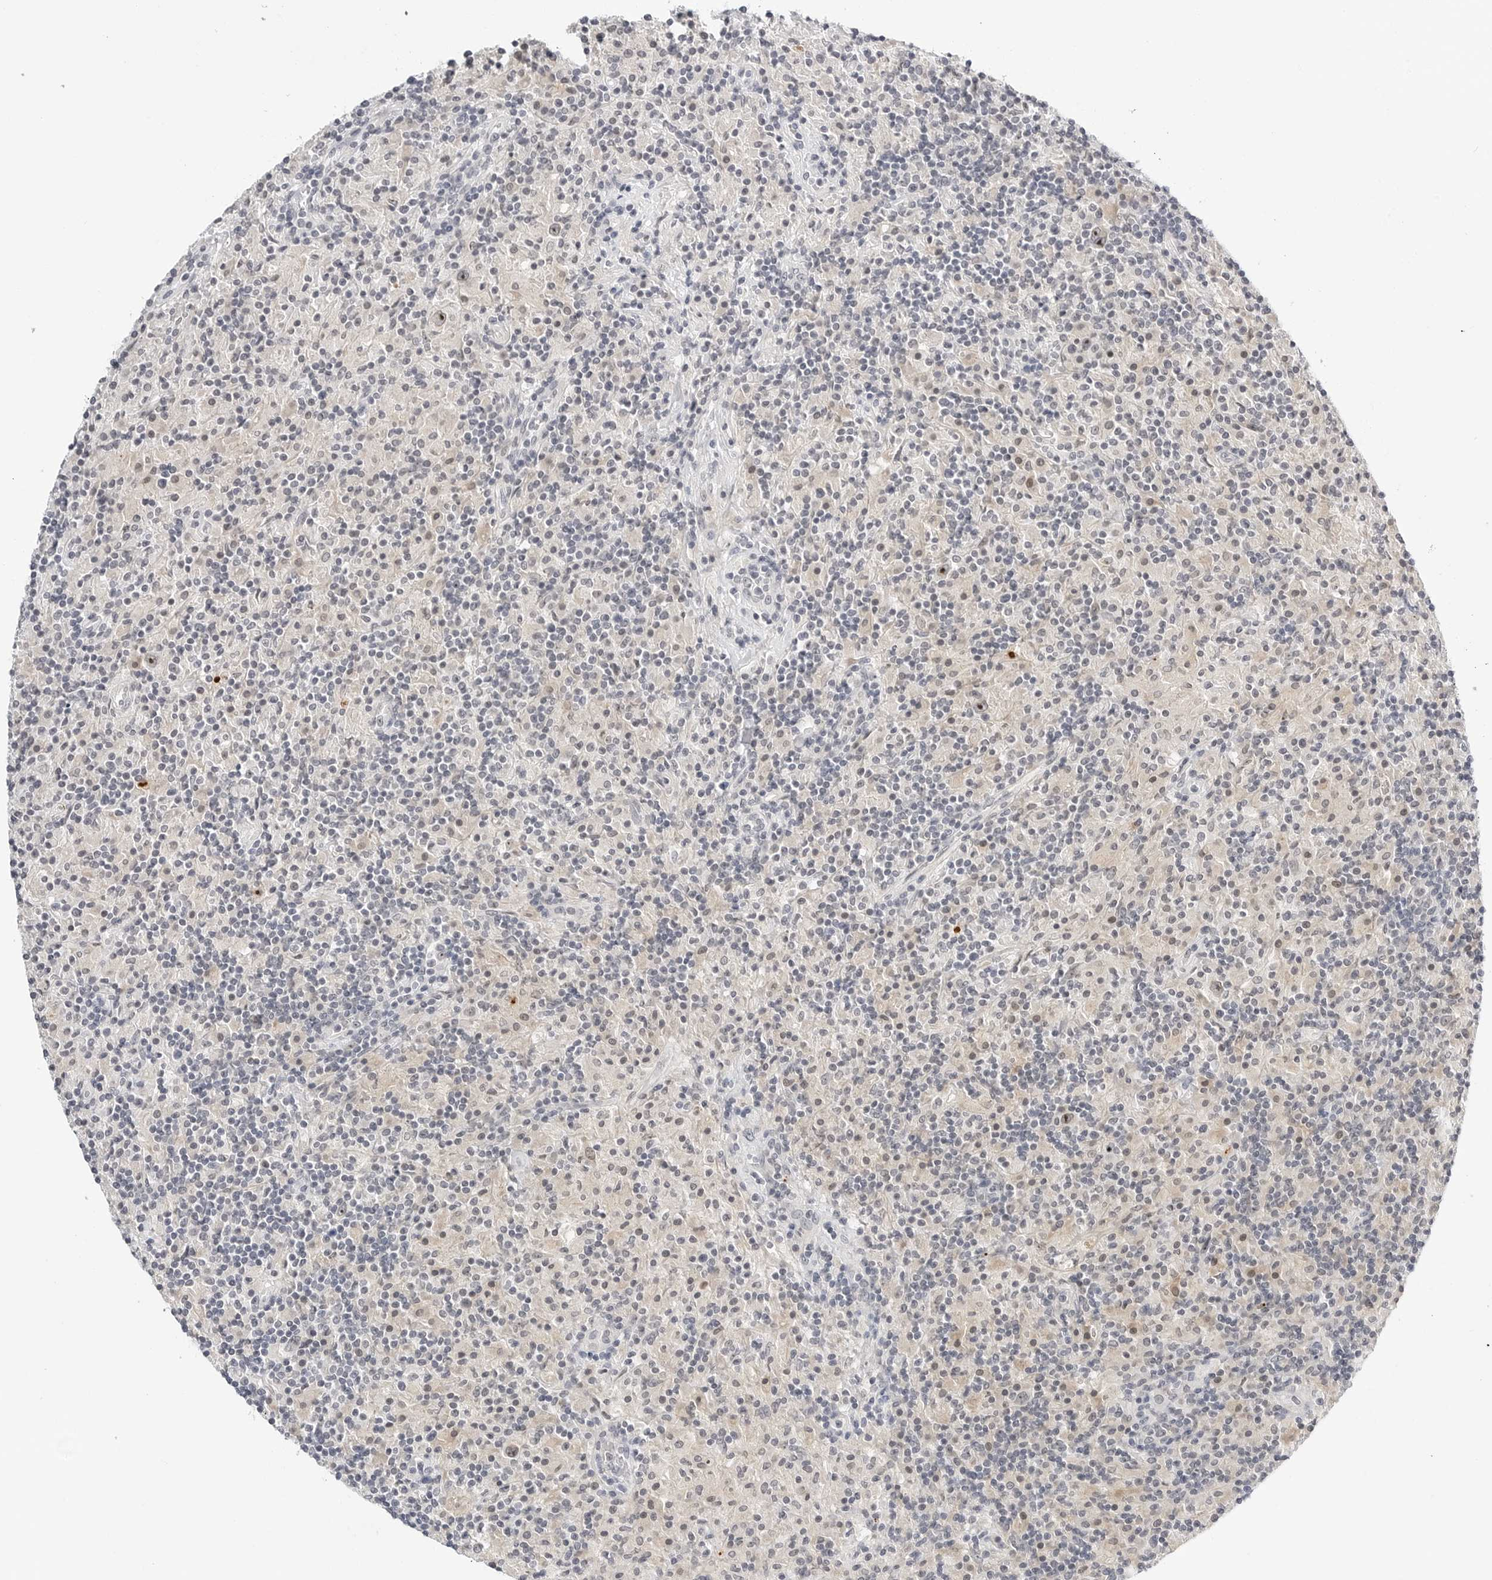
{"staining": {"intensity": "moderate", "quantity": "25%-75%", "location": "nuclear"}, "tissue": "lymphoma", "cell_type": "Tumor cells", "image_type": "cancer", "snomed": [{"axis": "morphology", "description": "Hodgkin's disease, NOS"}, {"axis": "topography", "description": "Lymph node"}], "caption": "Hodgkin's disease stained for a protein exhibits moderate nuclear positivity in tumor cells.", "gene": "MAP2K5", "patient": {"sex": "male", "age": 70}}